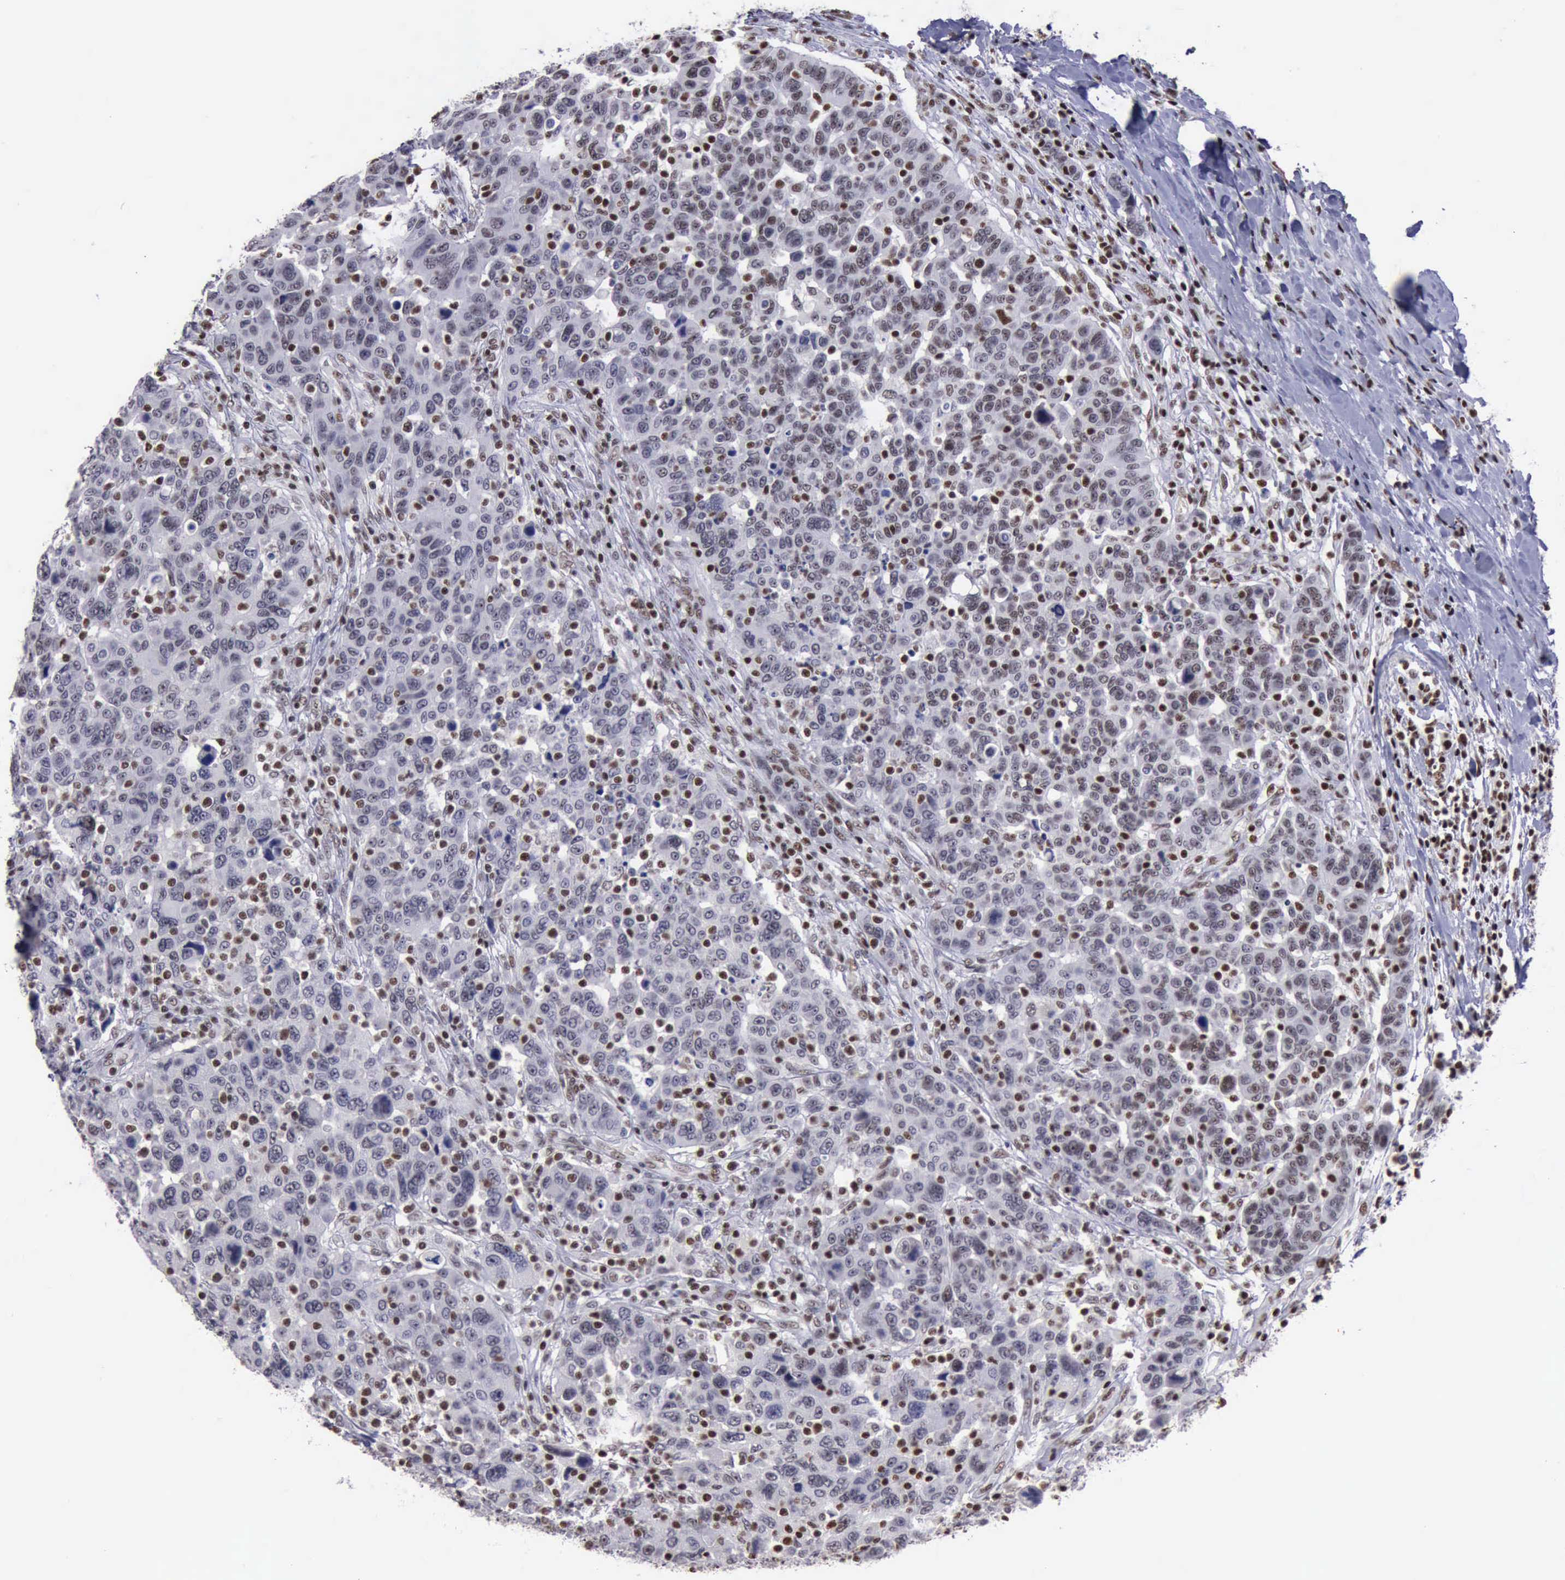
{"staining": {"intensity": "weak", "quantity": "25%-75%", "location": "nuclear"}, "tissue": "breast cancer", "cell_type": "Tumor cells", "image_type": "cancer", "snomed": [{"axis": "morphology", "description": "Duct carcinoma"}, {"axis": "topography", "description": "Breast"}], "caption": "Brown immunohistochemical staining in human breast intraductal carcinoma exhibits weak nuclear positivity in approximately 25%-75% of tumor cells. (DAB (3,3'-diaminobenzidine) IHC, brown staining for protein, blue staining for nuclei).", "gene": "YY1", "patient": {"sex": "female", "age": 37}}